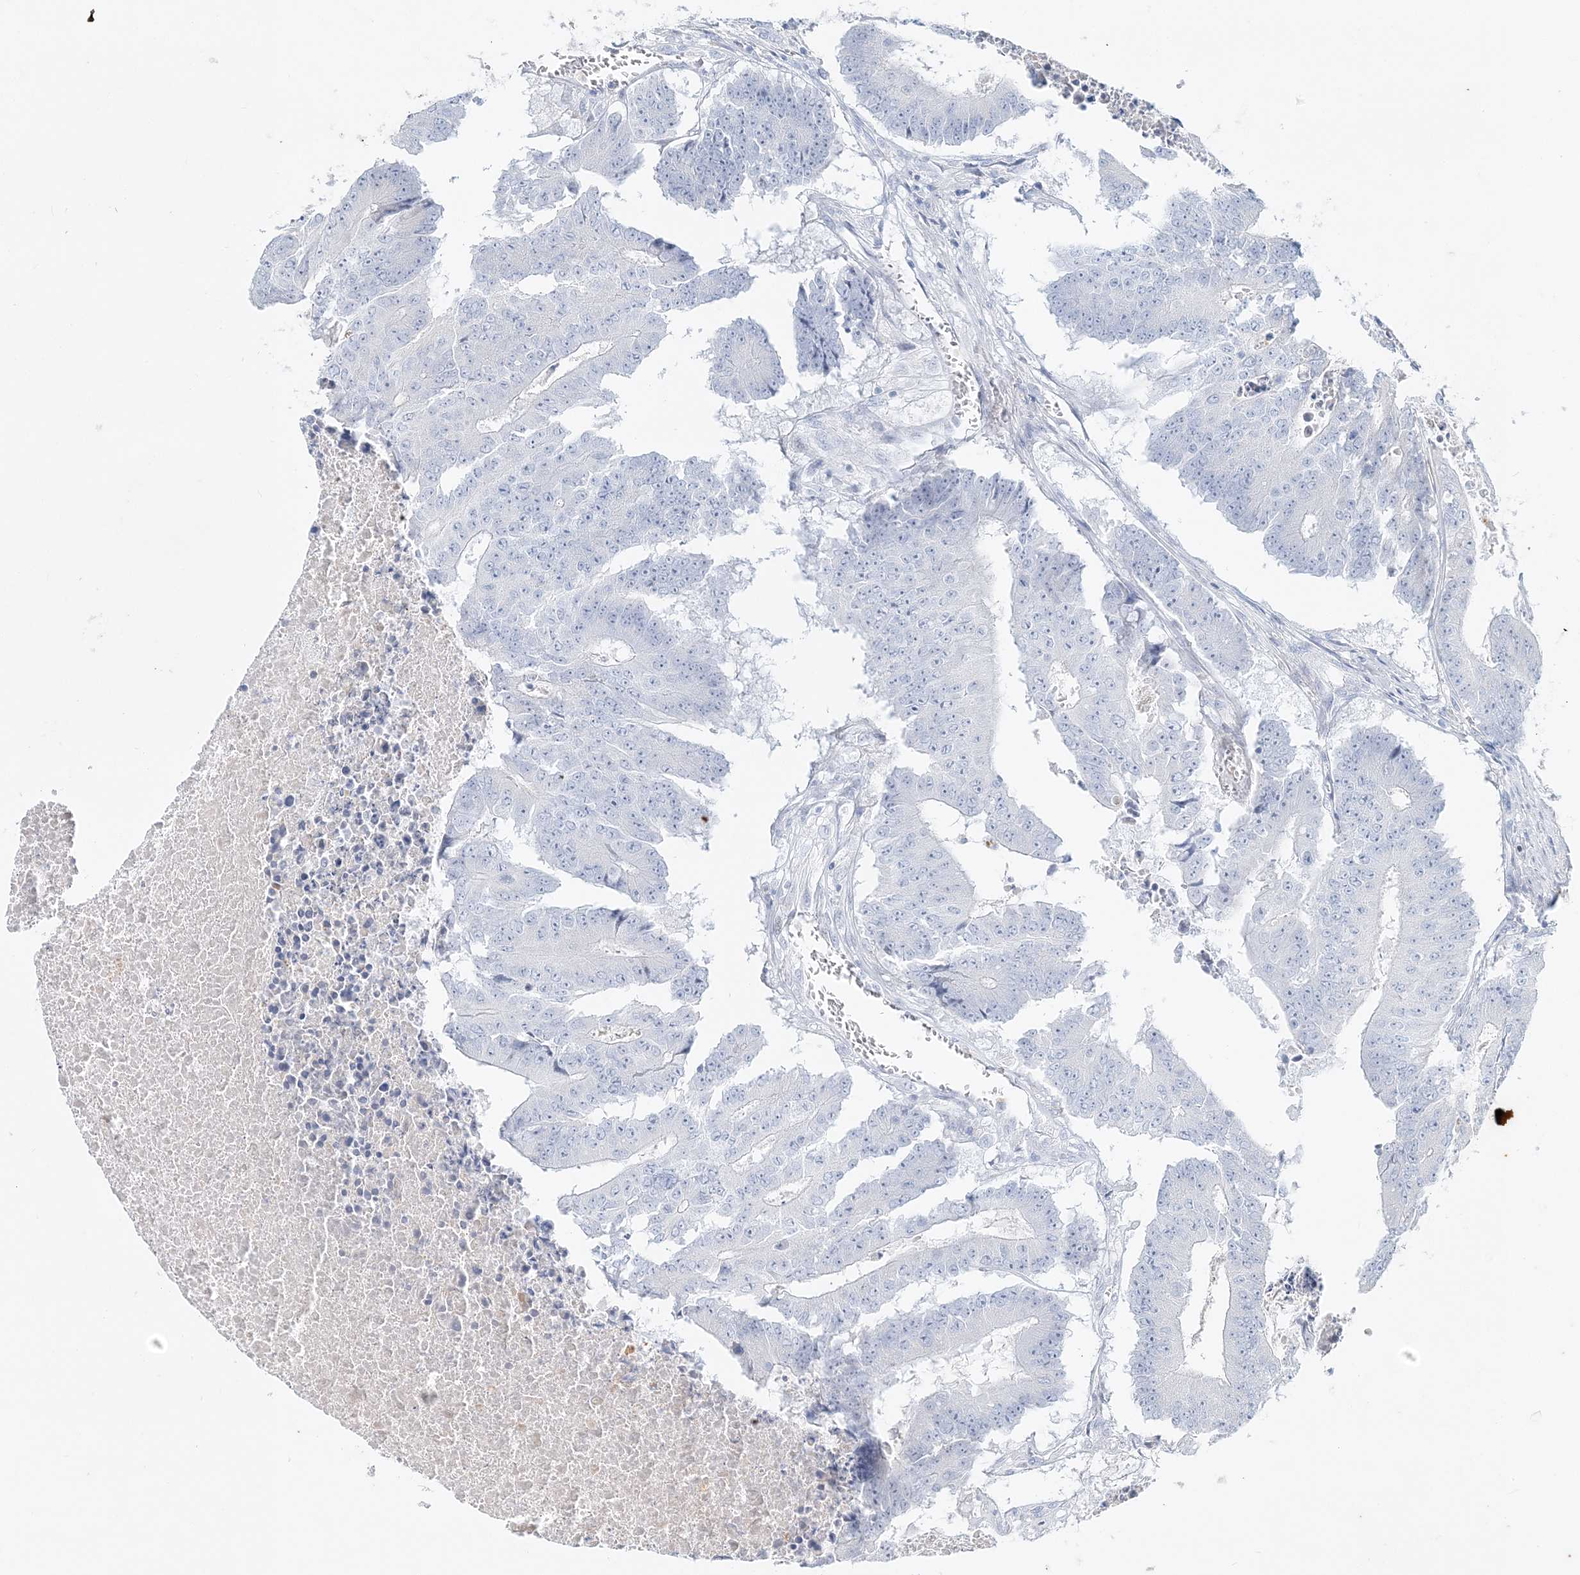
{"staining": {"intensity": "negative", "quantity": "none", "location": "none"}, "tissue": "colorectal cancer", "cell_type": "Tumor cells", "image_type": "cancer", "snomed": [{"axis": "morphology", "description": "Adenocarcinoma, NOS"}, {"axis": "topography", "description": "Colon"}], "caption": "Tumor cells show no significant protein staining in colorectal adenocarcinoma.", "gene": "DNAH5", "patient": {"sex": "male", "age": 87}}